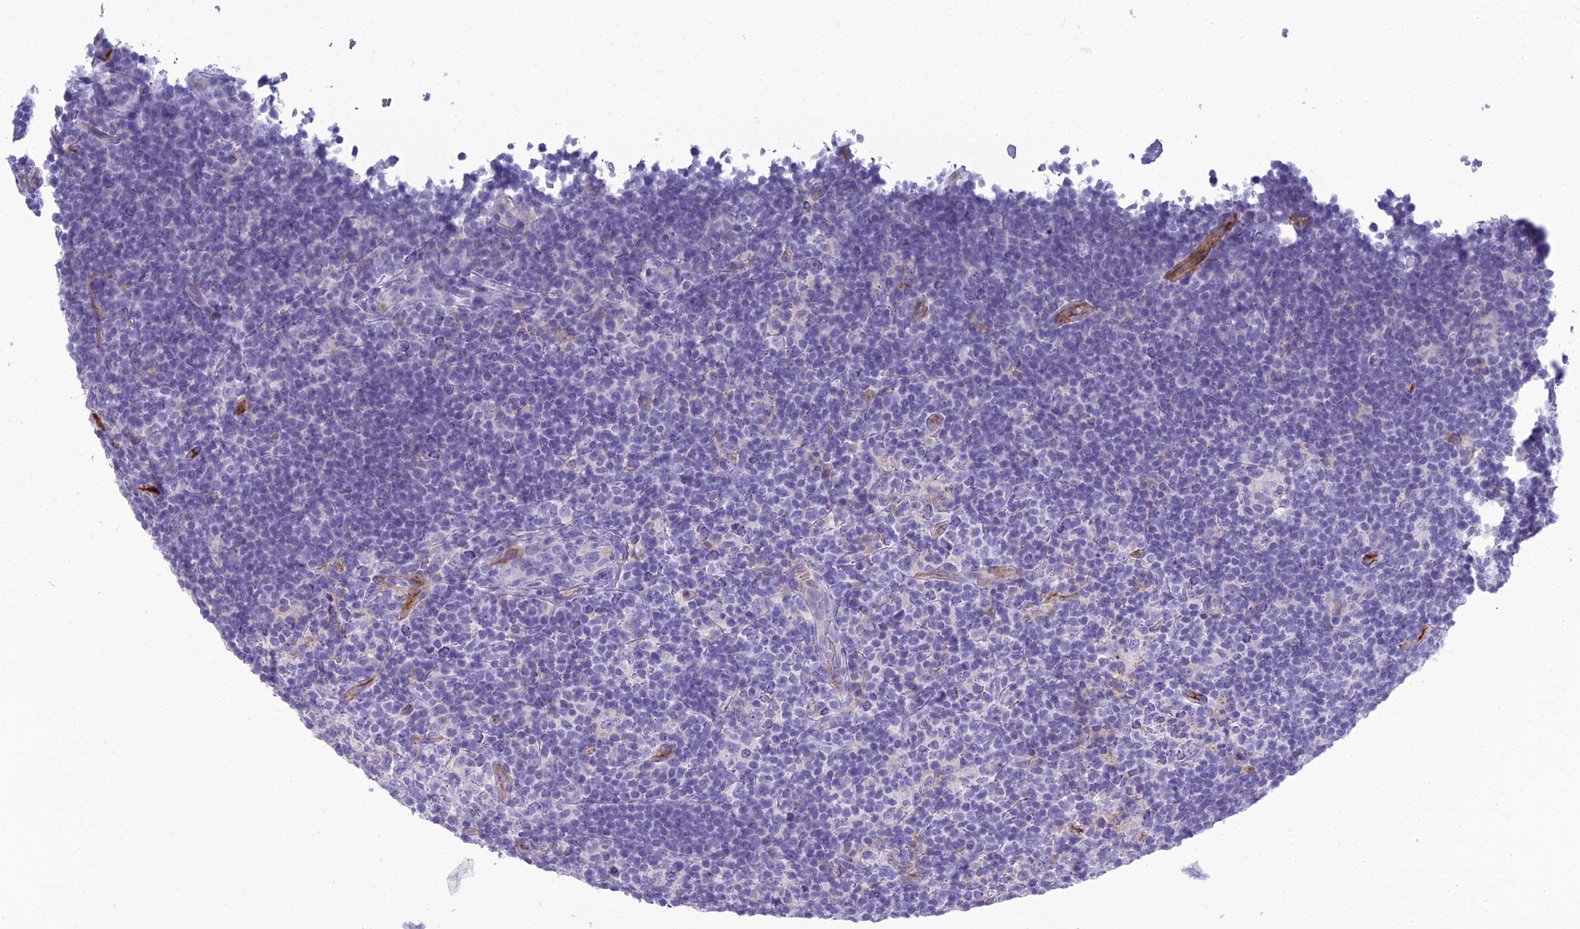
{"staining": {"intensity": "negative", "quantity": "none", "location": "none"}, "tissue": "lymphoma", "cell_type": "Tumor cells", "image_type": "cancer", "snomed": [{"axis": "morphology", "description": "Hodgkin's disease, NOS"}, {"axis": "topography", "description": "Lymph node"}], "caption": "Human lymphoma stained for a protein using immunohistochemistry displays no expression in tumor cells.", "gene": "ACE", "patient": {"sex": "female", "age": 57}}